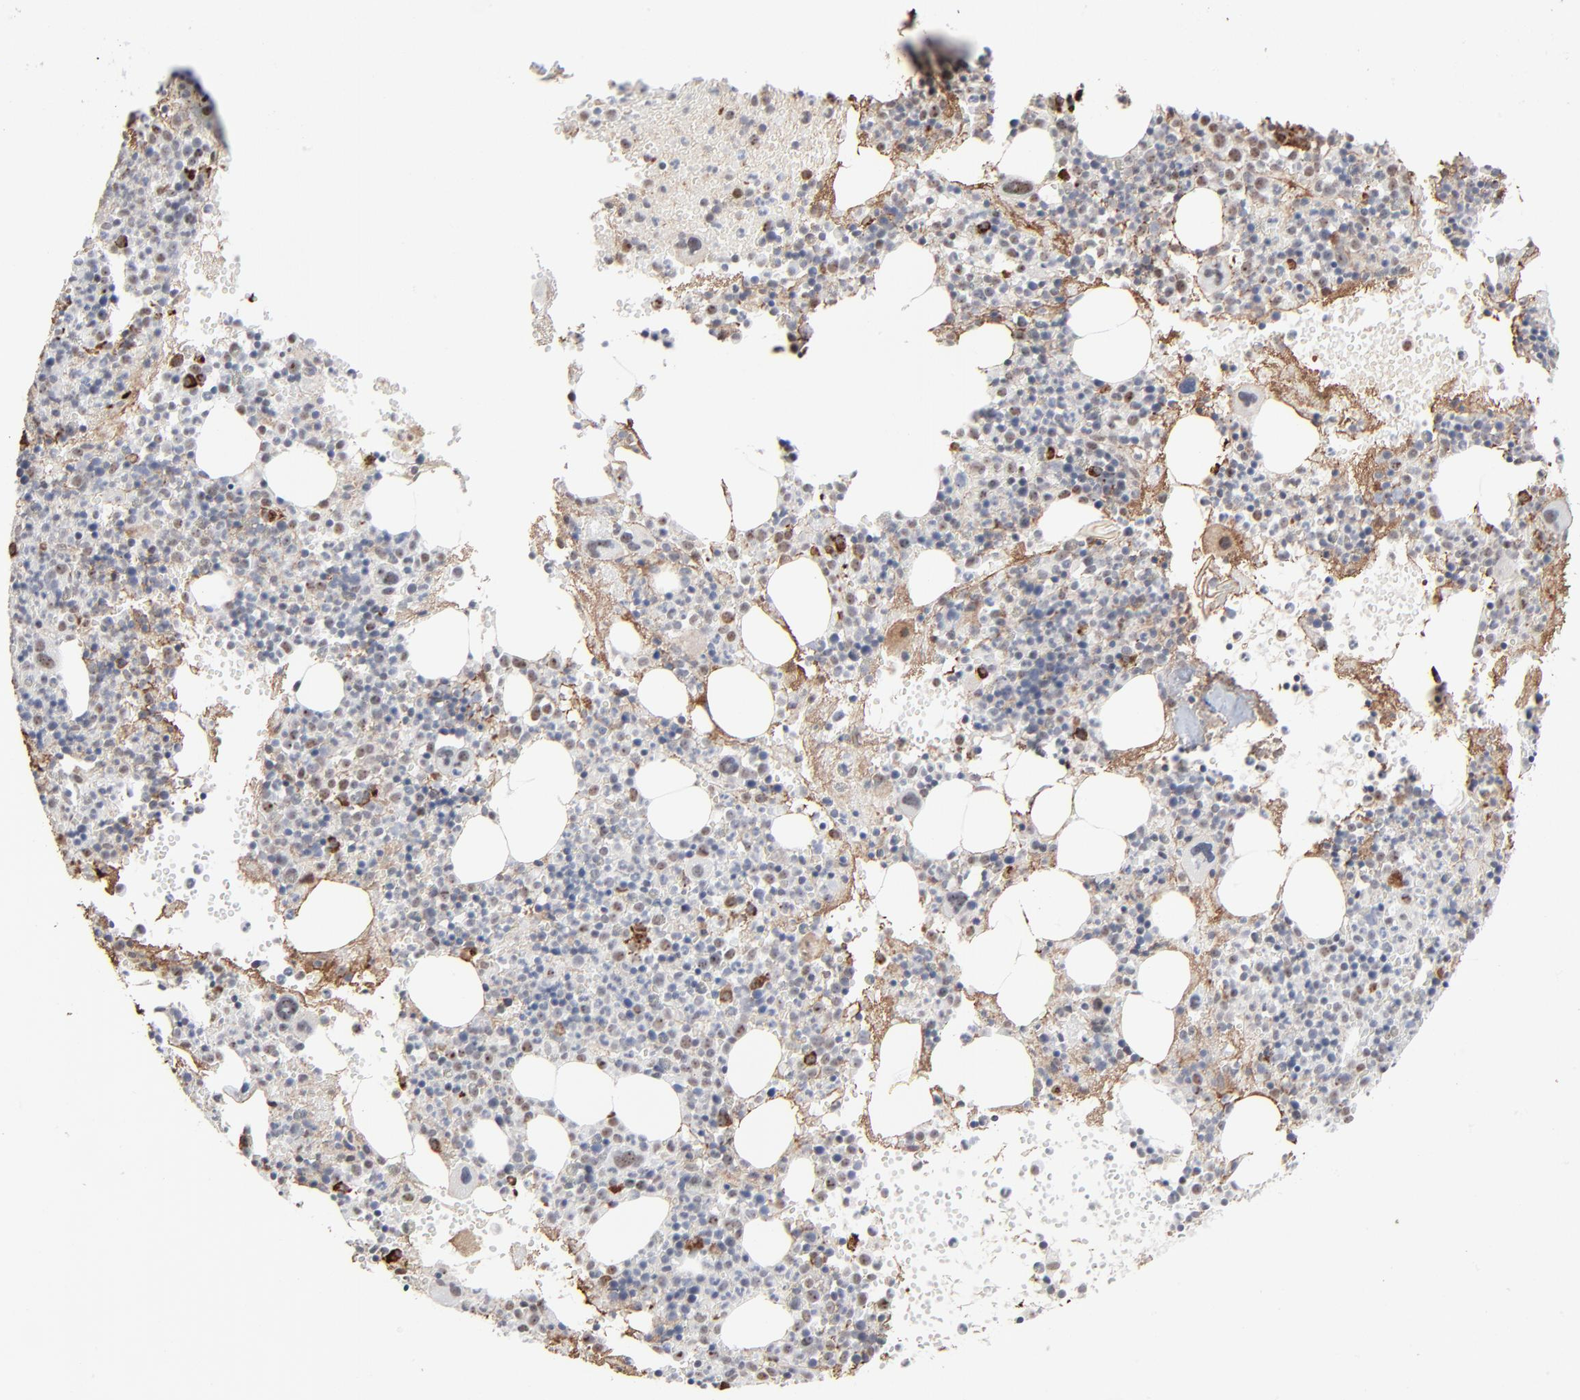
{"staining": {"intensity": "weak", "quantity": "<25%", "location": "nuclear"}, "tissue": "bone marrow", "cell_type": "Hematopoietic cells", "image_type": "normal", "snomed": [{"axis": "morphology", "description": "Normal tissue, NOS"}, {"axis": "topography", "description": "Bone marrow"}], "caption": "Micrograph shows no protein expression in hematopoietic cells of benign bone marrow.", "gene": "MPHOSPH6", "patient": {"sex": "male", "age": 34}}